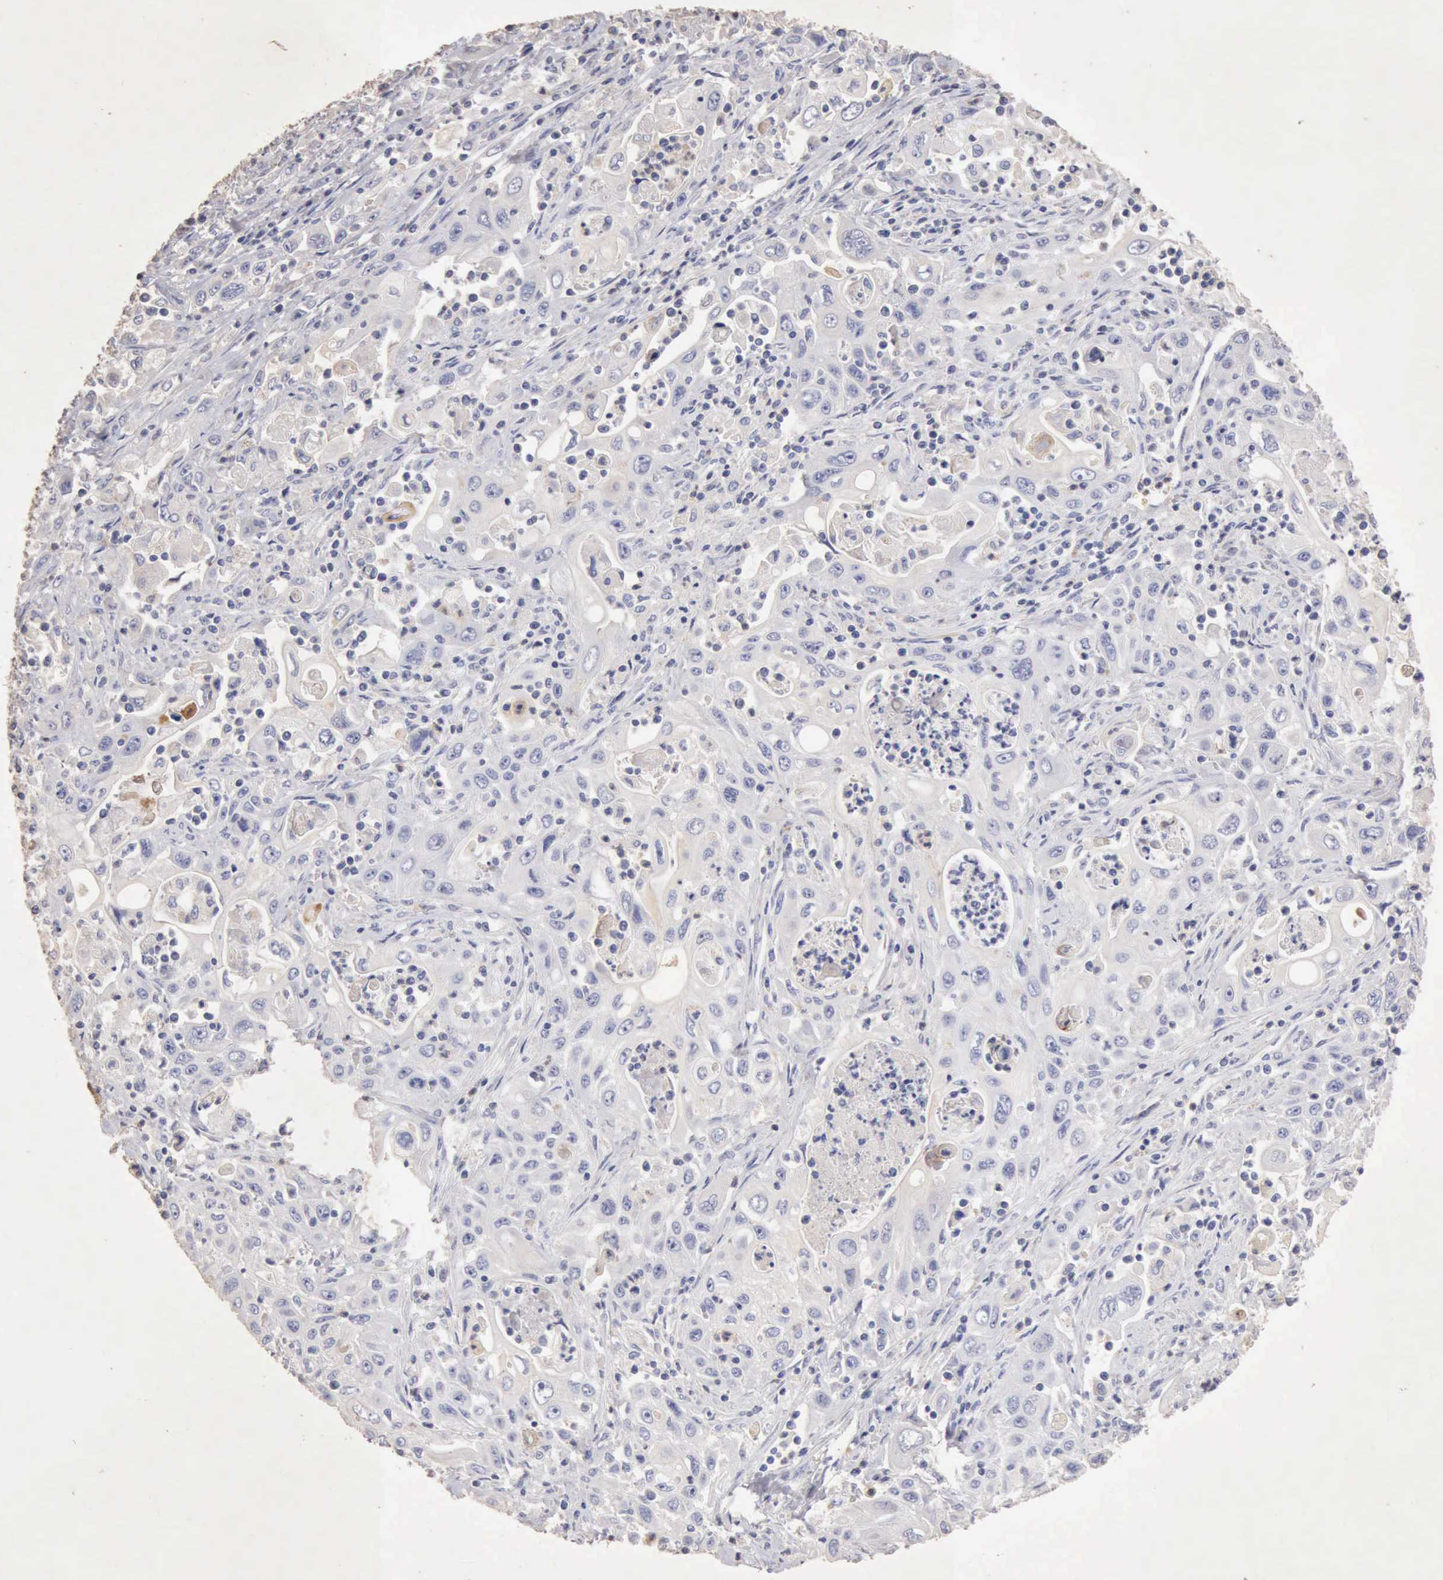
{"staining": {"intensity": "negative", "quantity": "none", "location": "none"}, "tissue": "pancreatic cancer", "cell_type": "Tumor cells", "image_type": "cancer", "snomed": [{"axis": "morphology", "description": "Adenocarcinoma, NOS"}, {"axis": "topography", "description": "Pancreas"}], "caption": "A histopathology image of human pancreatic cancer (adenocarcinoma) is negative for staining in tumor cells.", "gene": "KRT6B", "patient": {"sex": "male", "age": 70}}